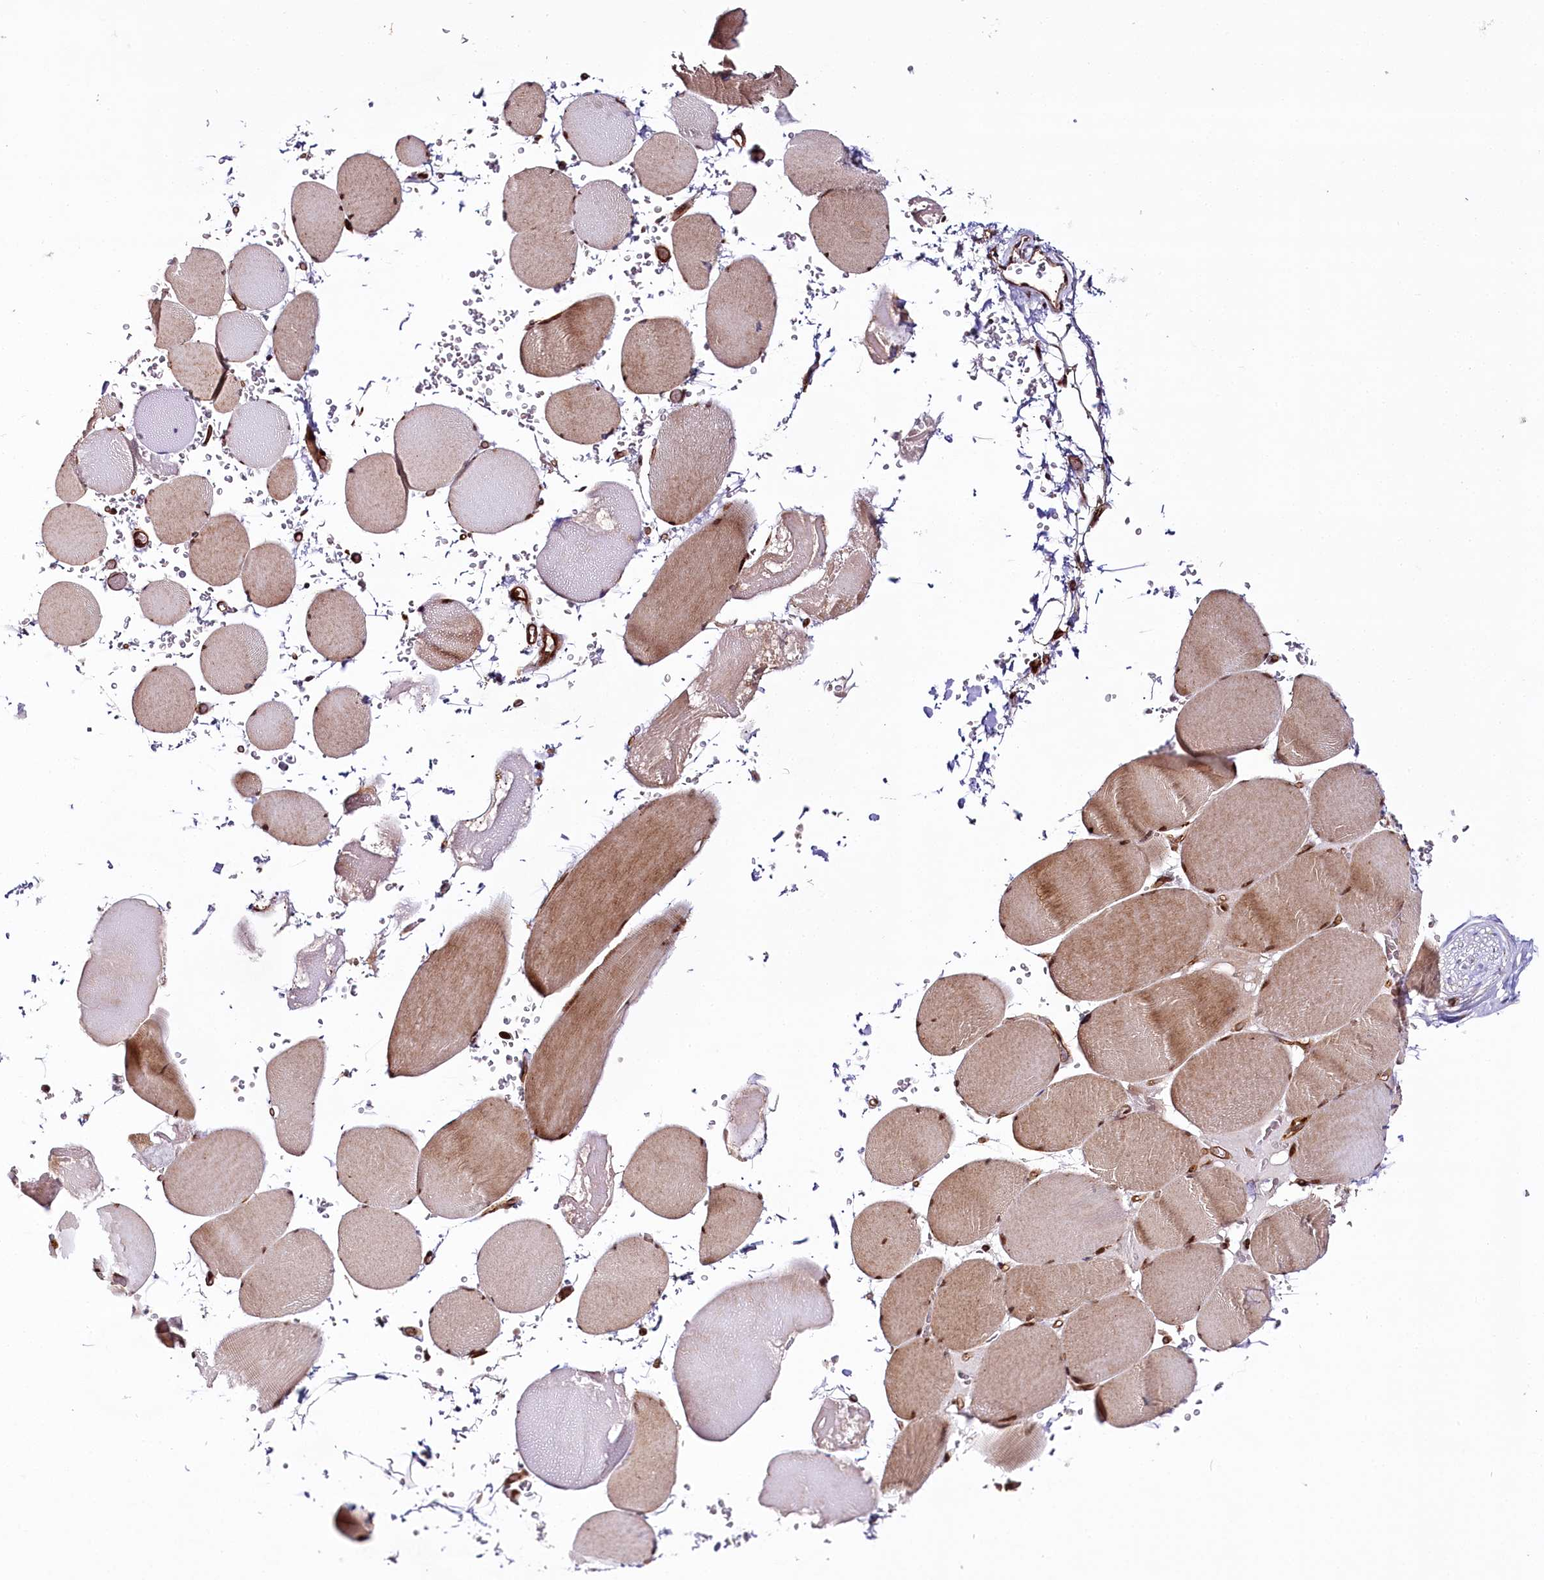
{"staining": {"intensity": "moderate", "quantity": ">75%", "location": "cytoplasmic/membranous,nuclear"}, "tissue": "skeletal muscle", "cell_type": "Myocytes", "image_type": "normal", "snomed": [{"axis": "morphology", "description": "Normal tissue, NOS"}, {"axis": "topography", "description": "Skeletal muscle"}, {"axis": "topography", "description": "Head-Neck"}], "caption": "Brown immunohistochemical staining in unremarkable skeletal muscle exhibits moderate cytoplasmic/membranous,nuclear positivity in about >75% of myocytes.", "gene": "COPG1", "patient": {"sex": "male", "age": 66}}